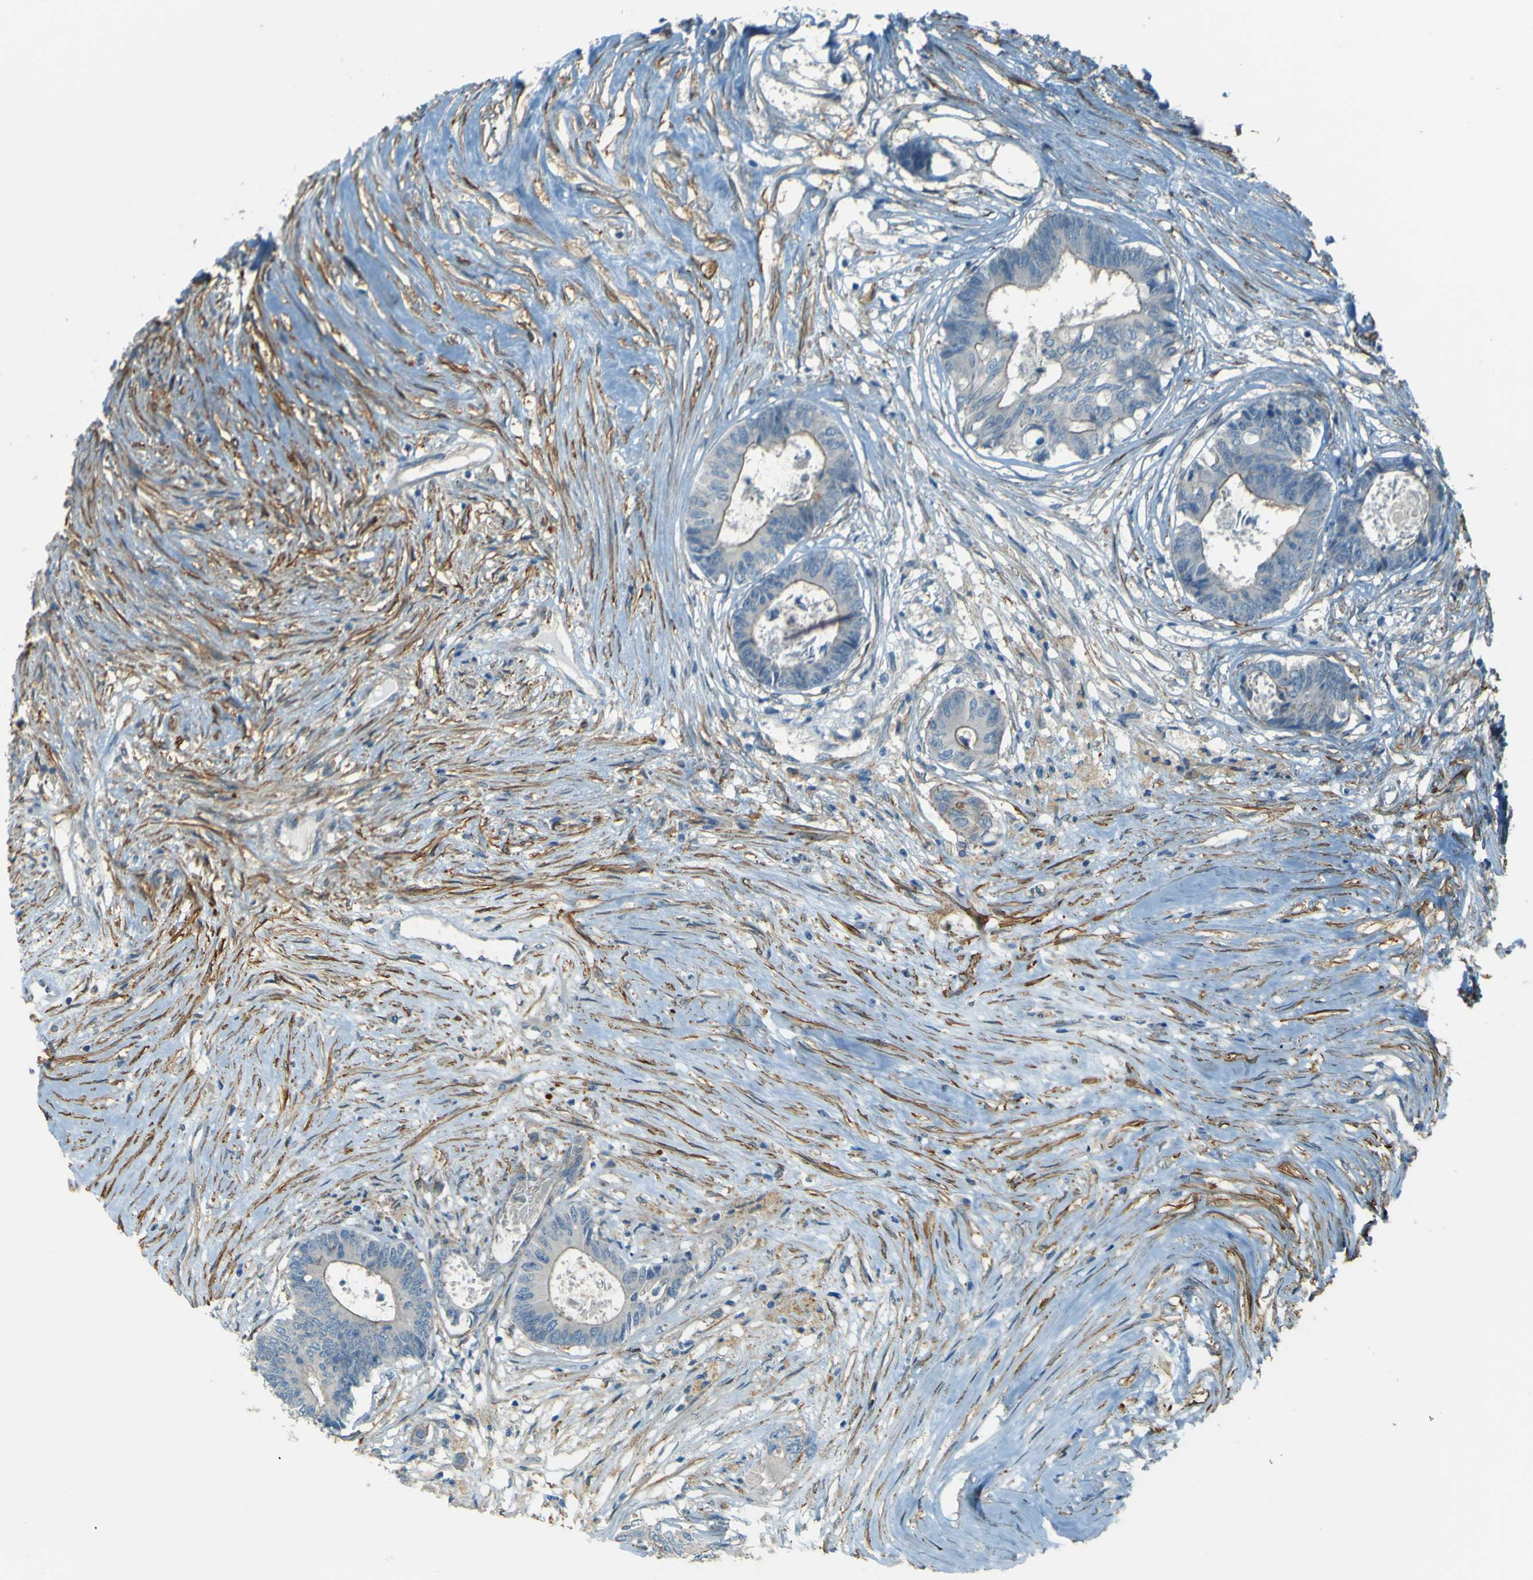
{"staining": {"intensity": "weak", "quantity": "<25%", "location": "cytoplasmic/membranous"}, "tissue": "colorectal cancer", "cell_type": "Tumor cells", "image_type": "cancer", "snomed": [{"axis": "morphology", "description": "Adenocarcinoma, NOS"}, {"axis": "topography", "description": "Rectum"}], "caption": "IHC image of neoplastic tissue: human colorectal adenocarcinoma stained with DAB (3,3'-diaminobenzidine) displays no significant protein staining in tumor cells. (Stains: DAB (3,3'-diaminobenzidine) immunohistochemistry with hematoxylin counter stain, Microscopy: brightfield microscopy at high magnification).", "gene": "NEXN", "patient": {"sex": "male", "age": 63}}